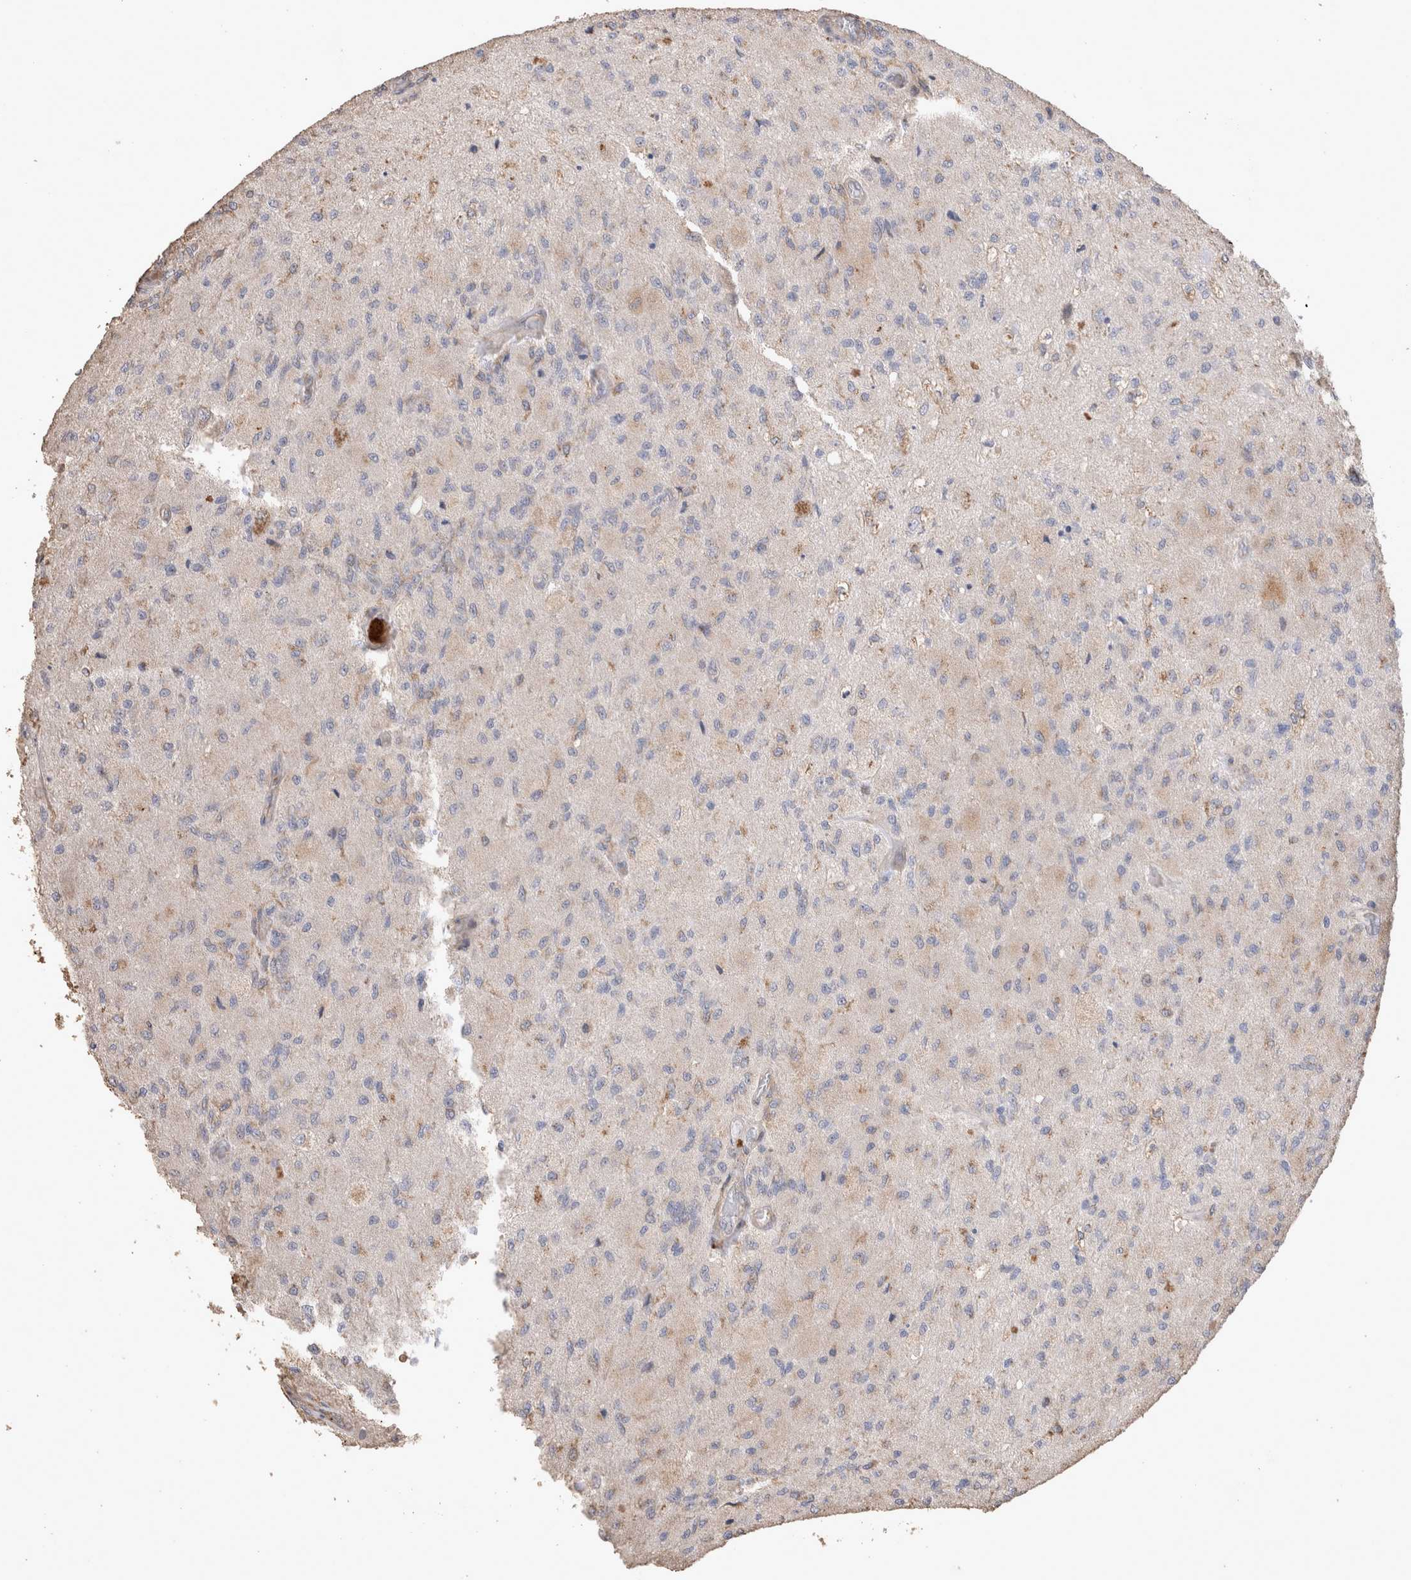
{"staining": {"intensity": "negative", "quantity": "none", "location": "none"}, "tissue": "glioma", "cell_type": "Tumor cells", "image_type": "cancer", "snomed": [{"axis": "morphology", "description": "Normal tissue, NOS"}, {"axis": "morphology", "description": "Glioma, malignant, High grade"}, {"axis": "topography", "description": "Cerebral cortex"}], "caption": "An image of glioma stained for a protein displays no brown staining in tumor cells. Nuclei are stained in blue.", "gene": "SNX31", "patient": {"sex": "male", "age": 77}}